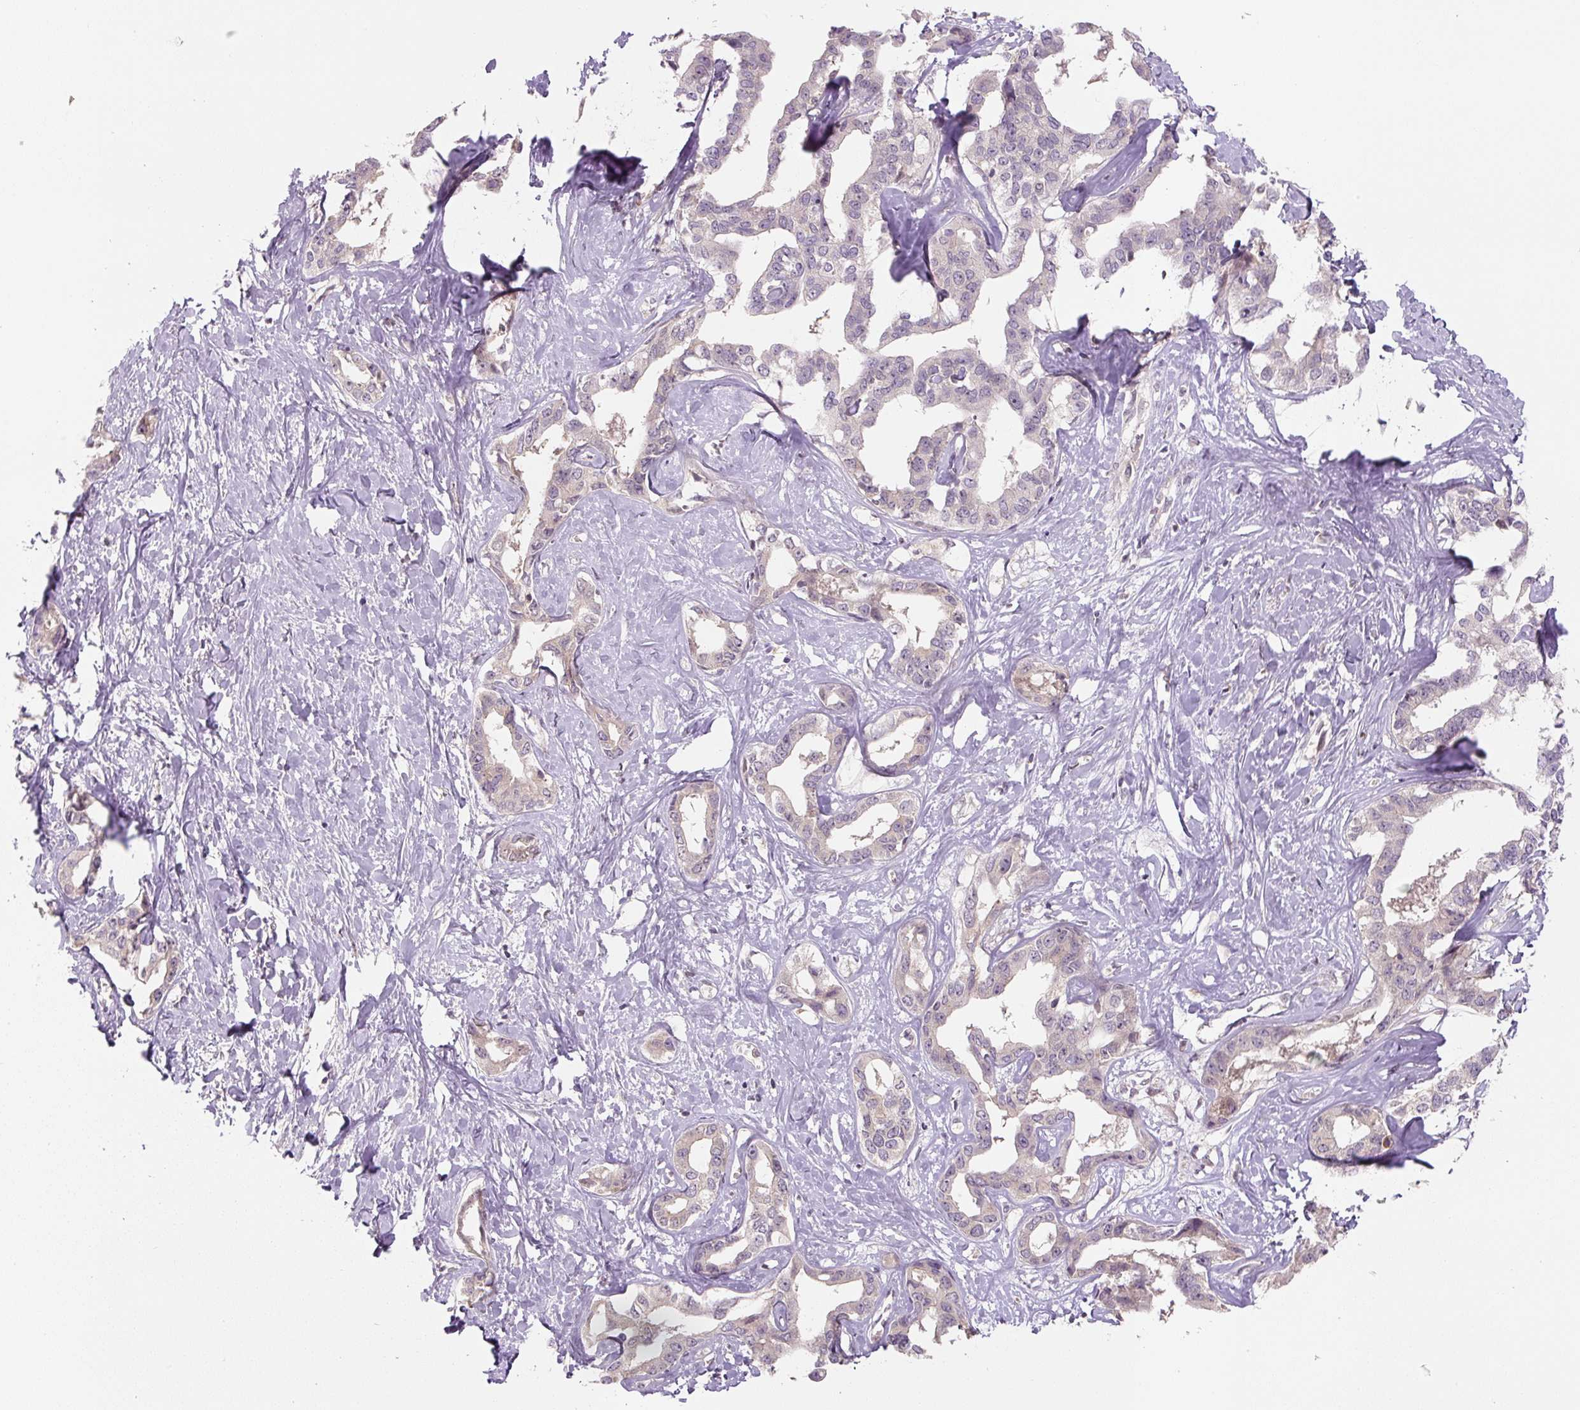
{"staining": {"intensity": "negative", "quantity": "none", "location": "none"}, "tissue": "liver cancer", "cell_type": "Tumor cells", "image_type": "cancer", "snomed": [{"axis": "morphology", "description": "Cholangiocarcinoma"}, {"axis": "topography", "description": "Liver"}], "caption": "Cholangiocarcinoma (liver) stained for a protein using immunohistochemistry demonstrates no positivity tumor cells.", "gene": "C2orf73", "patient": {"sex": "male", "age": 59}}